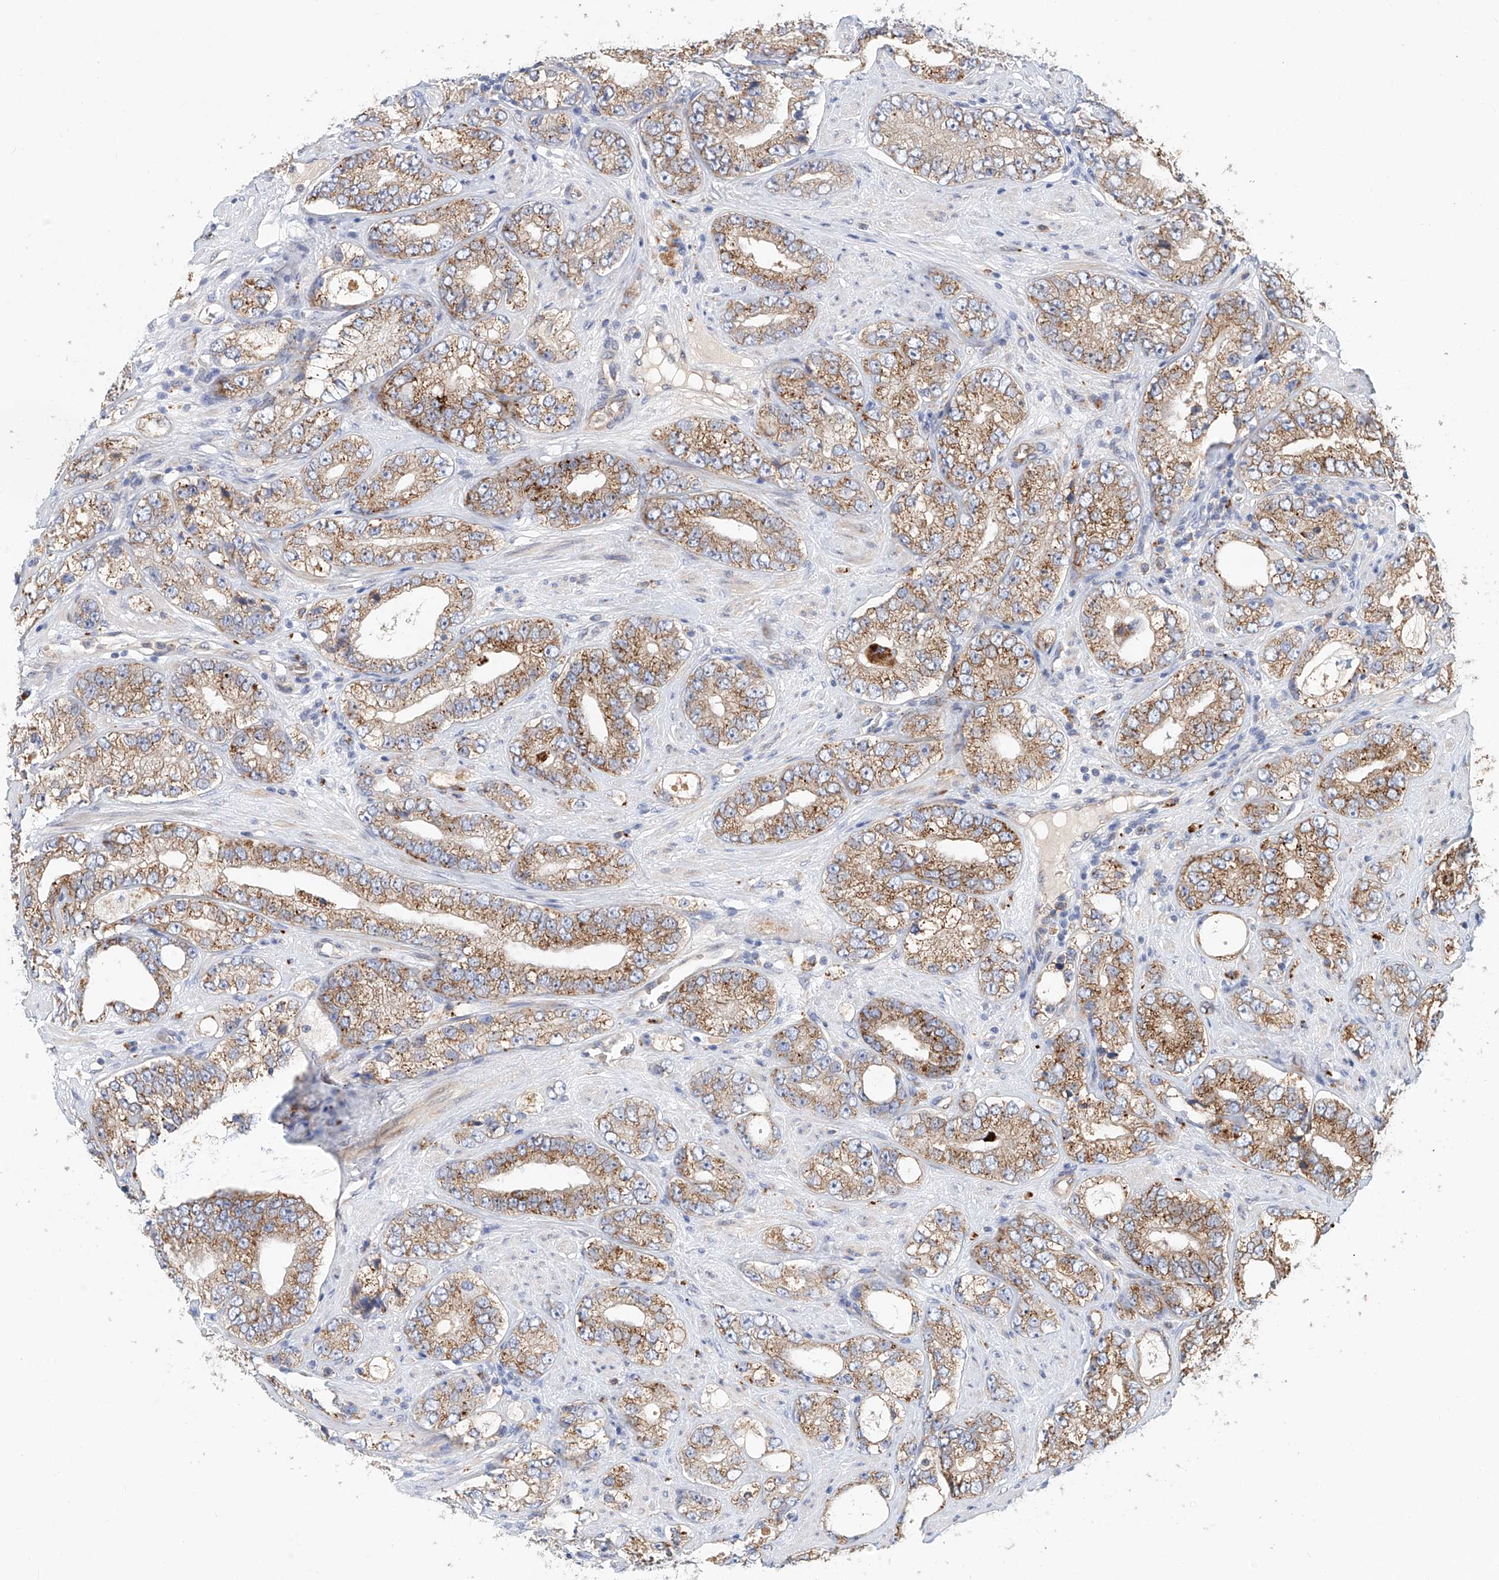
{"staining": {"intensity": "moderate", "quantity": "25%-75%", "location": "cytoplasmic/membranous"}, "tissue": "prostate cancer", "cell_type": "Tumor cells", "image_type": "cancer", "snomed": [{"axis": "morphology", "description": "Adenocarcinoma, High grade"}, {"axis": "topography", "description": "Prostate"}], "caption": "Immunohistochemical staining of prostate cancer demonstrates medium levels of moderate cytoplasmic/membranous protein positivity in about 25%-75% of tumor cells. (Stains: DAB (3,3'-diaminobenzidine) in brown, nuclei in blue, Microscopy: brightfield microscopy at high magnification).", "gene": "HGSNAT", "patient": {"sex": "male", "age": 56}}